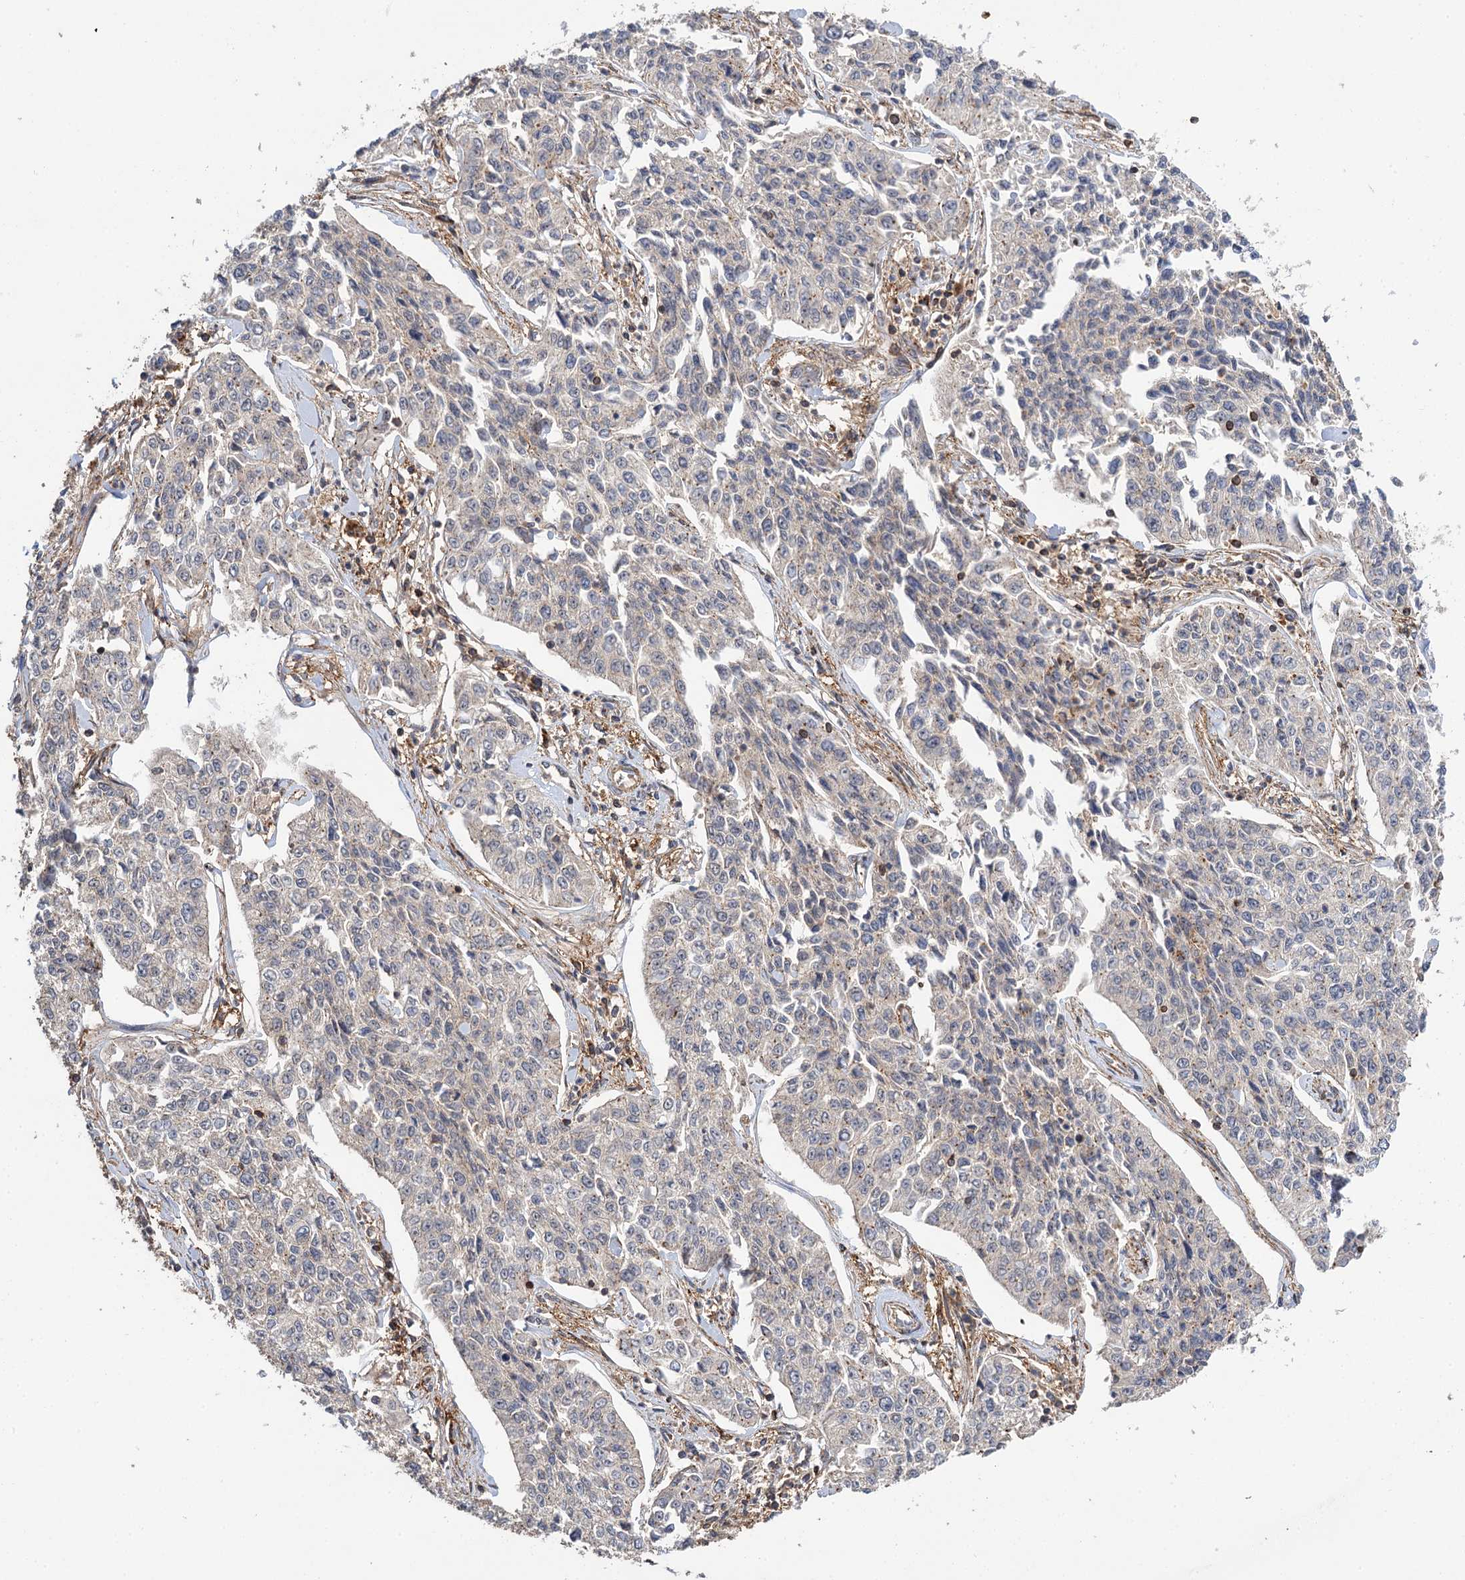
{"staining": {"intensity": "negative", "quantity": "none", "location": "none"}, "tissue": "cervical cancer", "cell_type": "Tumor cells", "image_type": "cancer", "snomed": [{"axis": "morphology", "description": "Squamous cell carcinoma, NOS"}, {"axis": "topography", "description": "Cervix"}], "caption": "Image shows no significant protein expression in tumor cells of cervical cancer (squamous cell carcinoma).", "gene": "FBXW8", "patient": {"sex": "female", "age": 35}}